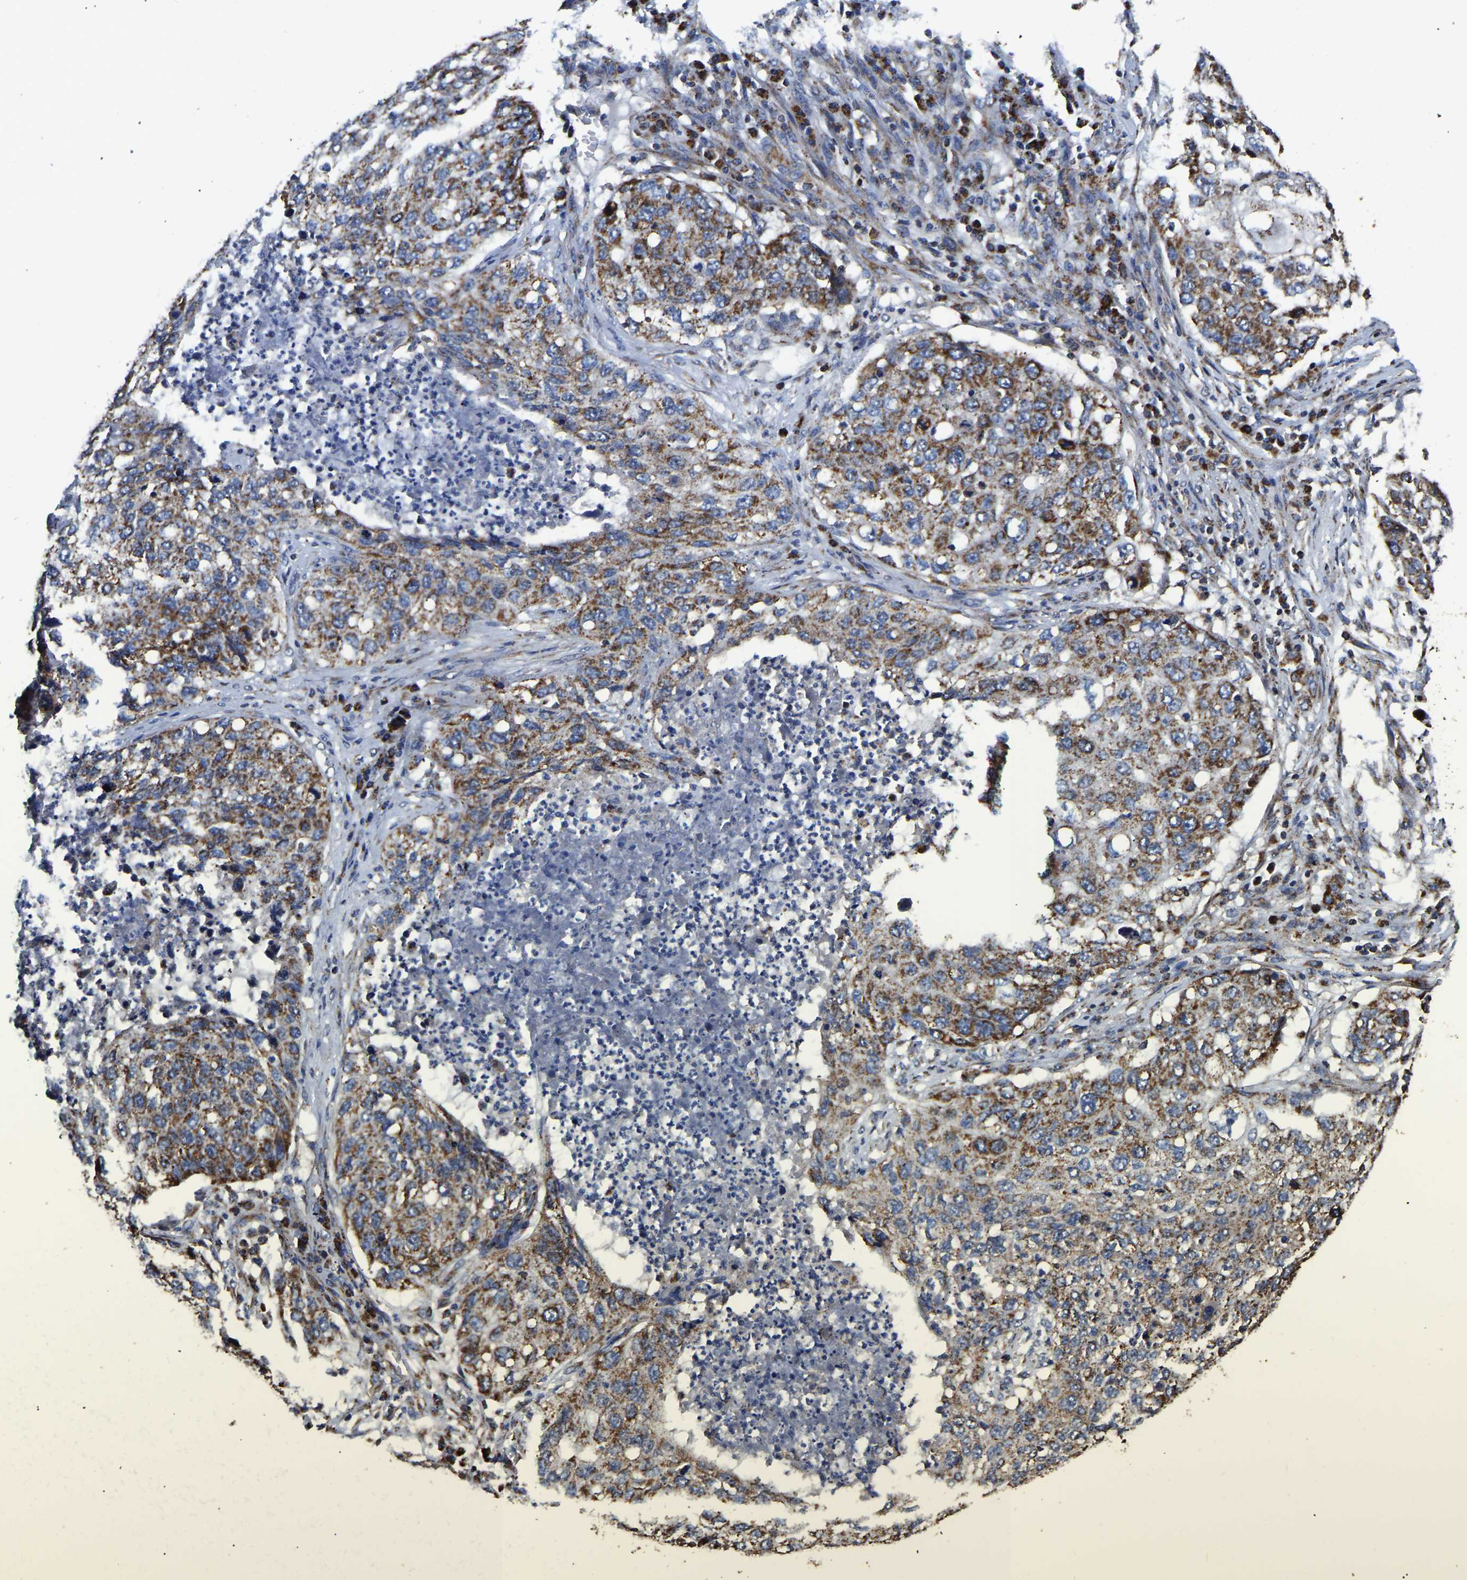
{"staining": {"intensity": "moderate", "quantity": ">75%", "location": "cytoplasmic/membranous"}, "tissue": "lung cancer", "cell_type": "Tumor cells", "image_type": "cancer", "snomed": [{"axis": "morphology", "description": "Squamous cell carcinoma, NOS"}, {"axis": "topography", "description": "Lung"}], "caption": "This image demonstrates immunohistochemistry staining of squamous cell carcinoma (lung), with medium moderate cytoplasmic/membranous positivity in approximately >75% of tumor cells.", "gene": "ETFA", "patient": {"sex": "female", "age": 63}}